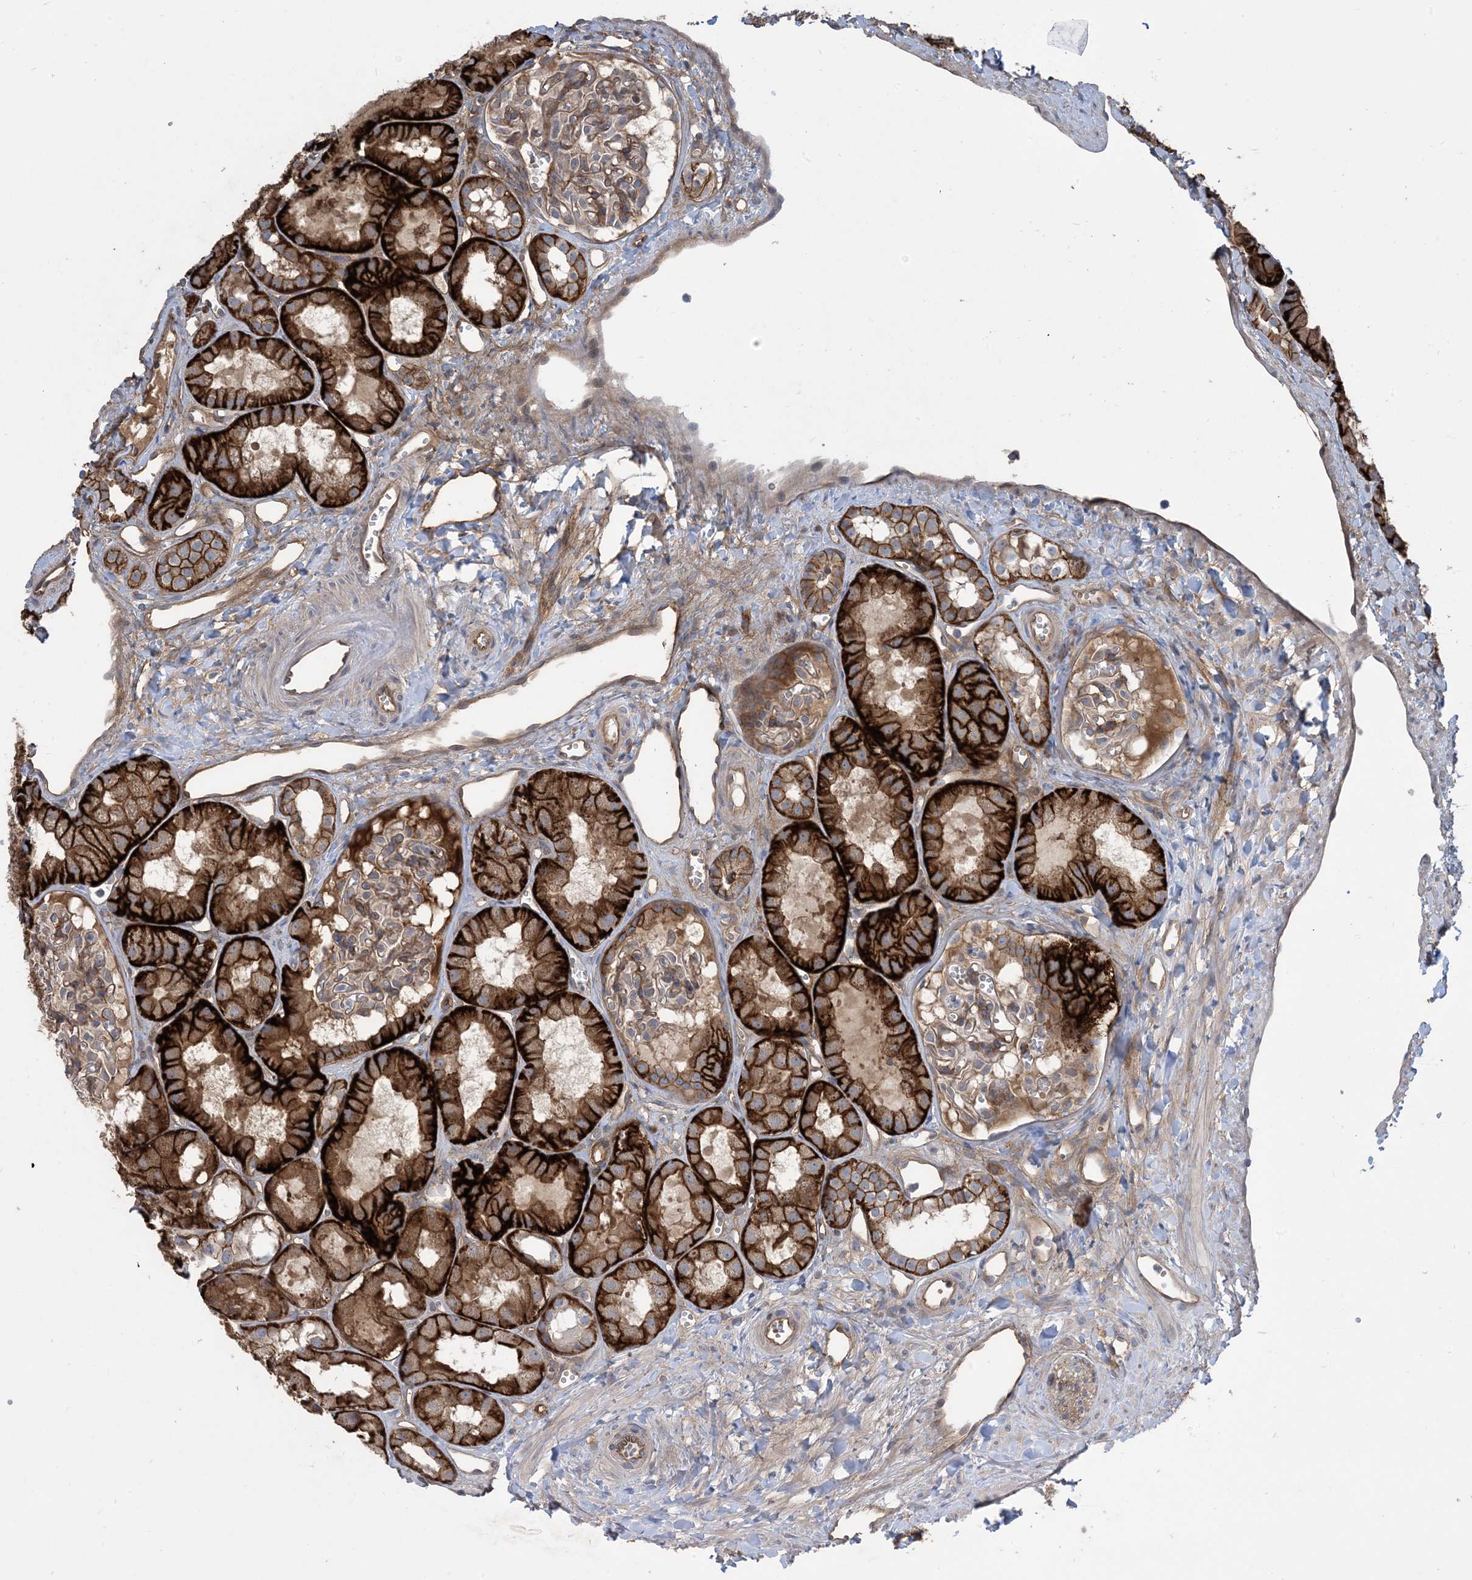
{"staining": {"intensity": "moderate", "quantity": "<25%", "location": "cytoplasmic/membranous"}, "tissue": "kidney", "cell_type": "Cells in glomeruli", "image_type": "normal", "snomed": [{"axis": "morphology", "description": "Normal tissue, NOS"}, {"axis": "topography", "description": "Kidney"}], "caption": "IHC staining of unremarkable kidney, which displays low levels of moderate cytoplasmic/membranous positivity in about <25% of cells in glomeruli indicating moderate cytoplasmic/membranous protein expression. The staining was performed using DAB (3,3'-diaminobenzidine) (brown) for protein detection and nuclei were counterstained in hematoxylin (blue).", "gene": "AOC1", "patient": {"sex": "male", "age": 16}}